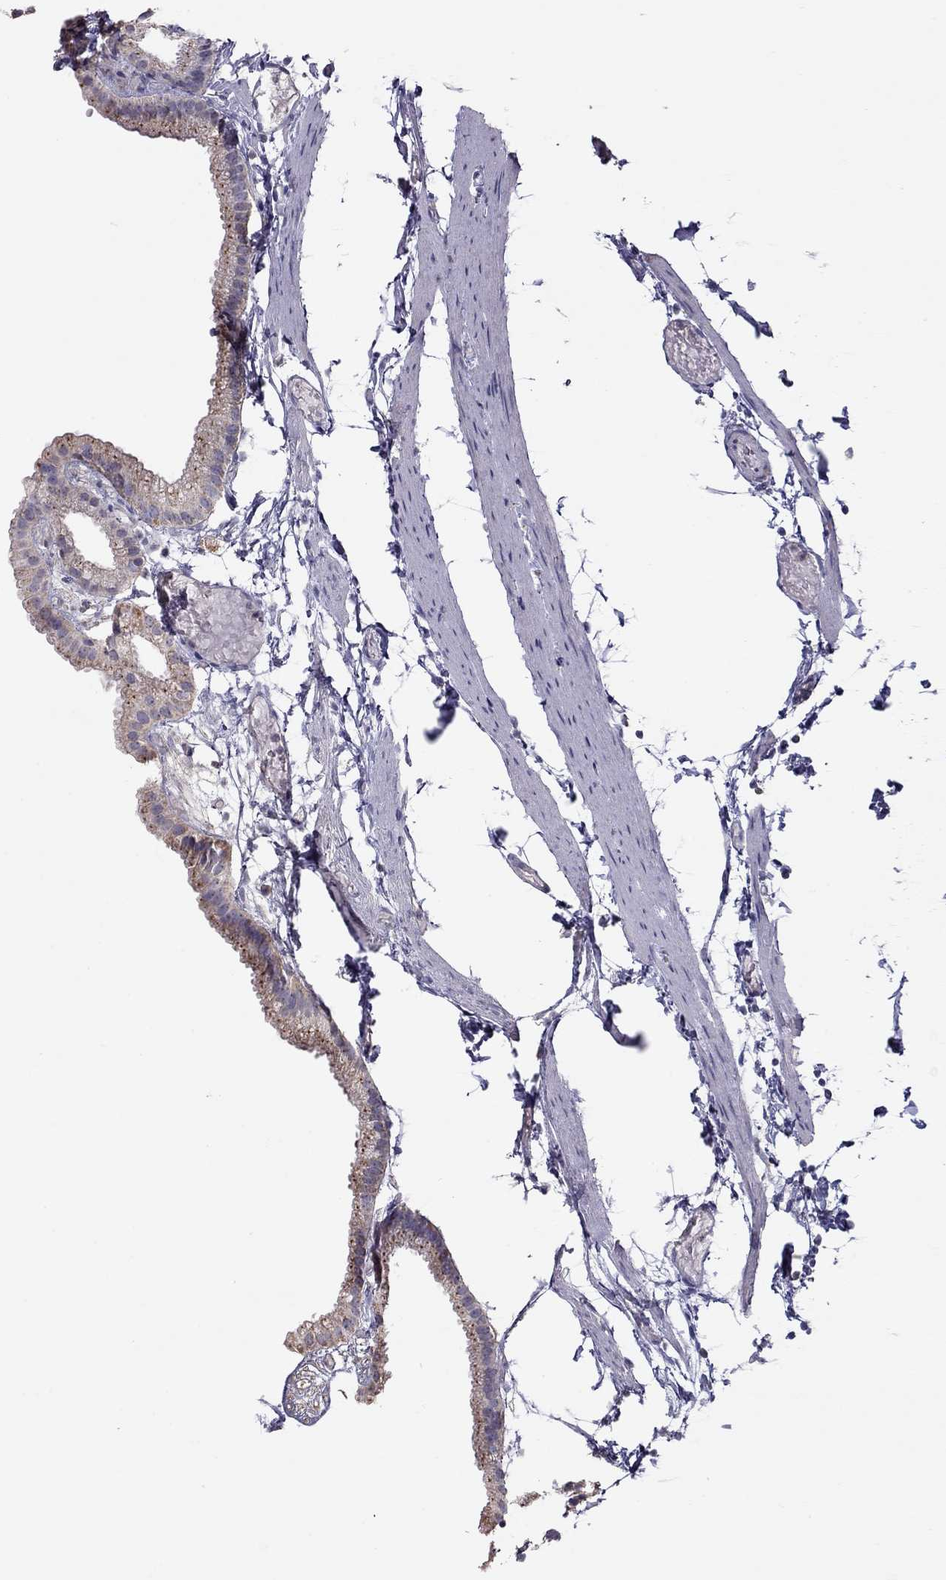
{"staining": {"intensity": "weak", "quantity": "25%-75%", "location": "cytoplasmic/membranous"}, "tissue": "gallbladder", "cell_type": "Glandular cells", "image_type": "normal", "snomed": [{"axis": "morphology", "description": "Normal tissue, NOS"}, {"axis": "topography", "description": "Gallbladder"}], "caption": "The immunohistochemical stain labels weak cytoplasmic/membranous staining in glandular cells of benign gallbladder. The protein of interest is stained brown, and the nuclei are stained in blue (DAB (3,3'-diaminobenzidine) IHC with brightfield microscopy, high magnification).", "gene": "LRIT3", "patient": {"sex": "female", "age": 45}}